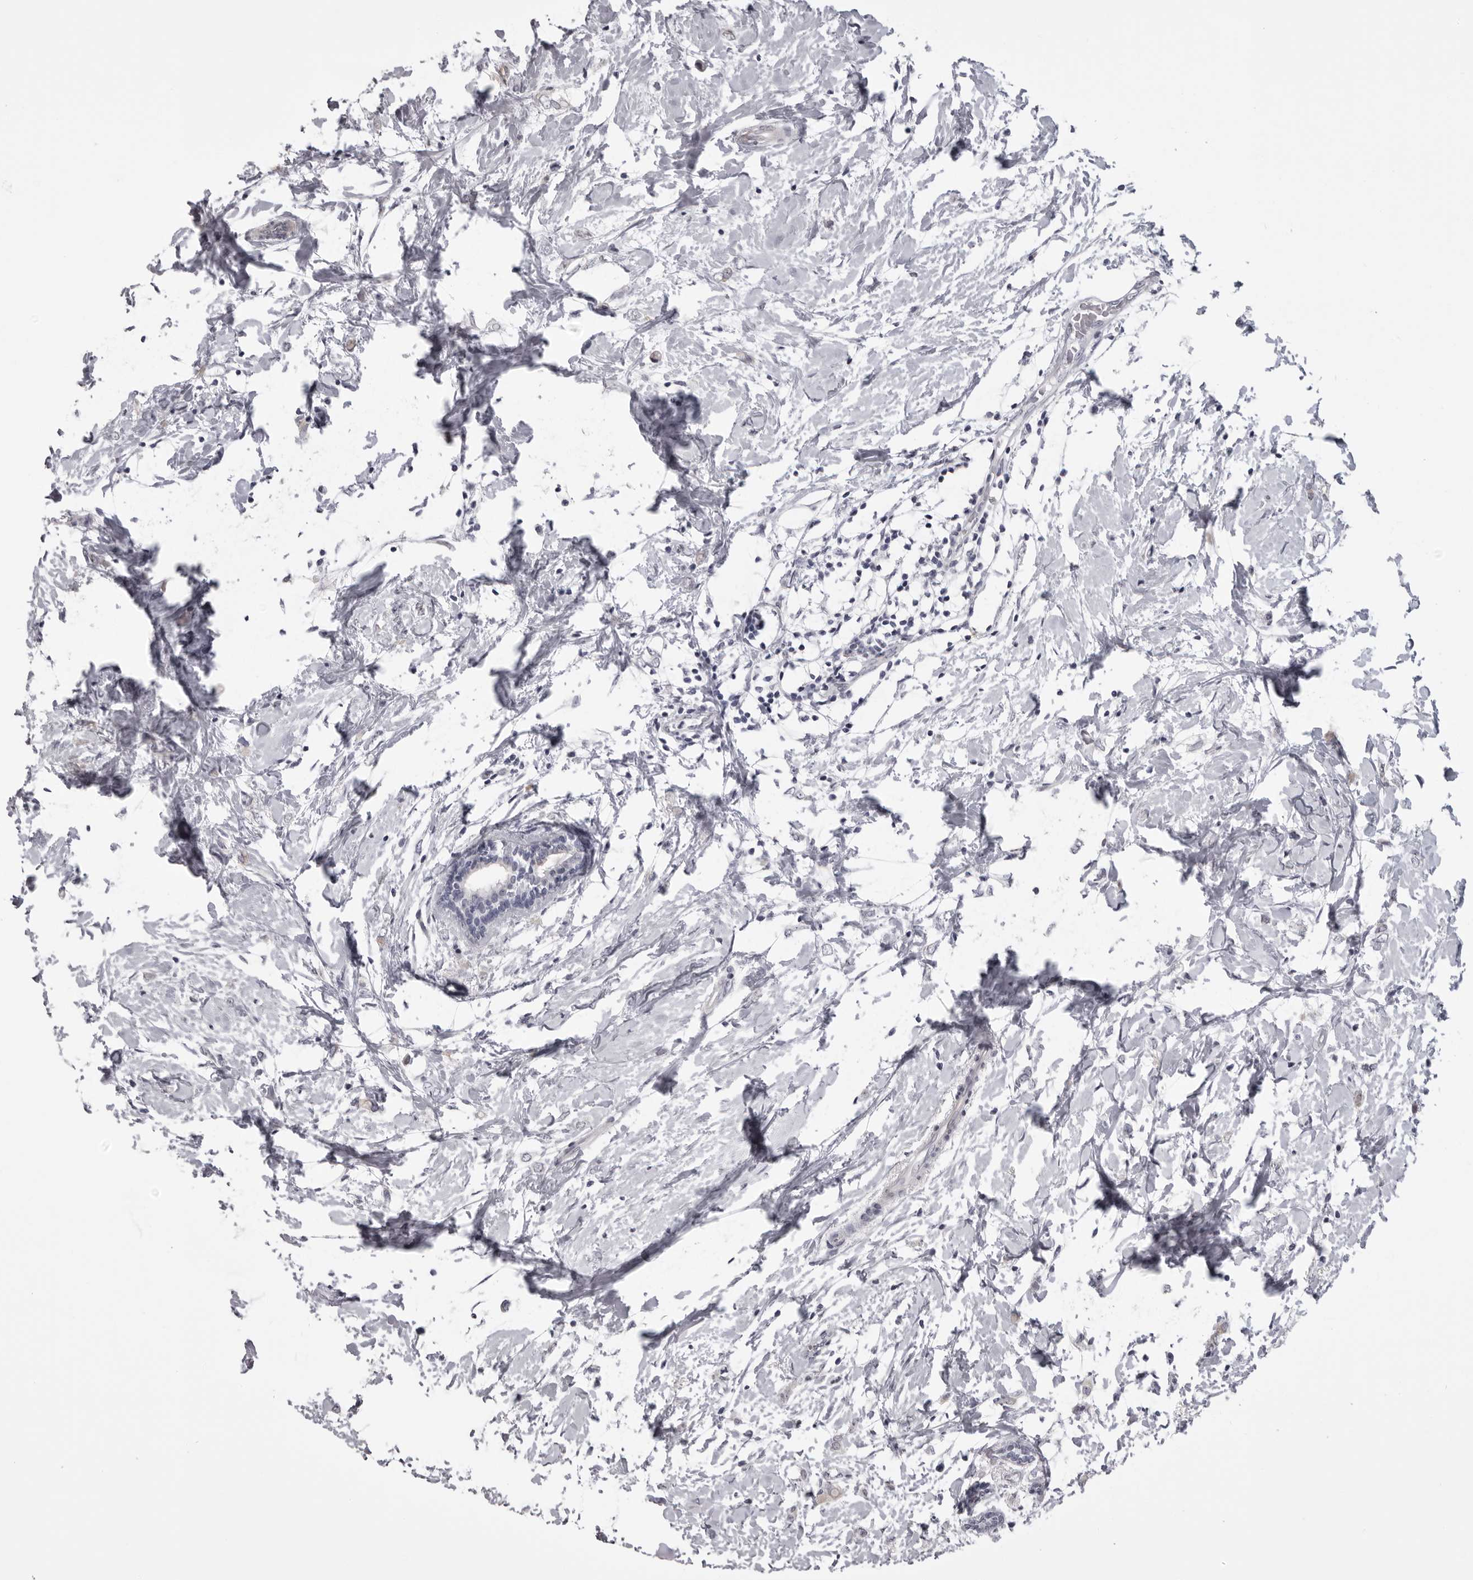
{"staining": {"intensity": "negative", "quantity": "none", "location": "none"}, "tissue": "breast cancer", "cell_type": "Tumor cells", "image_type": "cancer", "snomed": [{"axis": "morphology", "description": "Normal tissue, NOS"}, {"axis": "morphology", "description": "Lobular carcinoma"}, {"axis": "topography", "description": "Breast"}], "caption": "This is a photomicrograph of immunohistochemistry (IHC) staining of lobular carcinoma (breast), which shows no staining in tumor cells. The staining was performed using DAB to visualize the protein expression in brown, while the nuclei were stained in blue with hematoxylin (Magnification: 20x).", "gene": "EPHA10", "patient": {"sex": "female", "age": 47}}